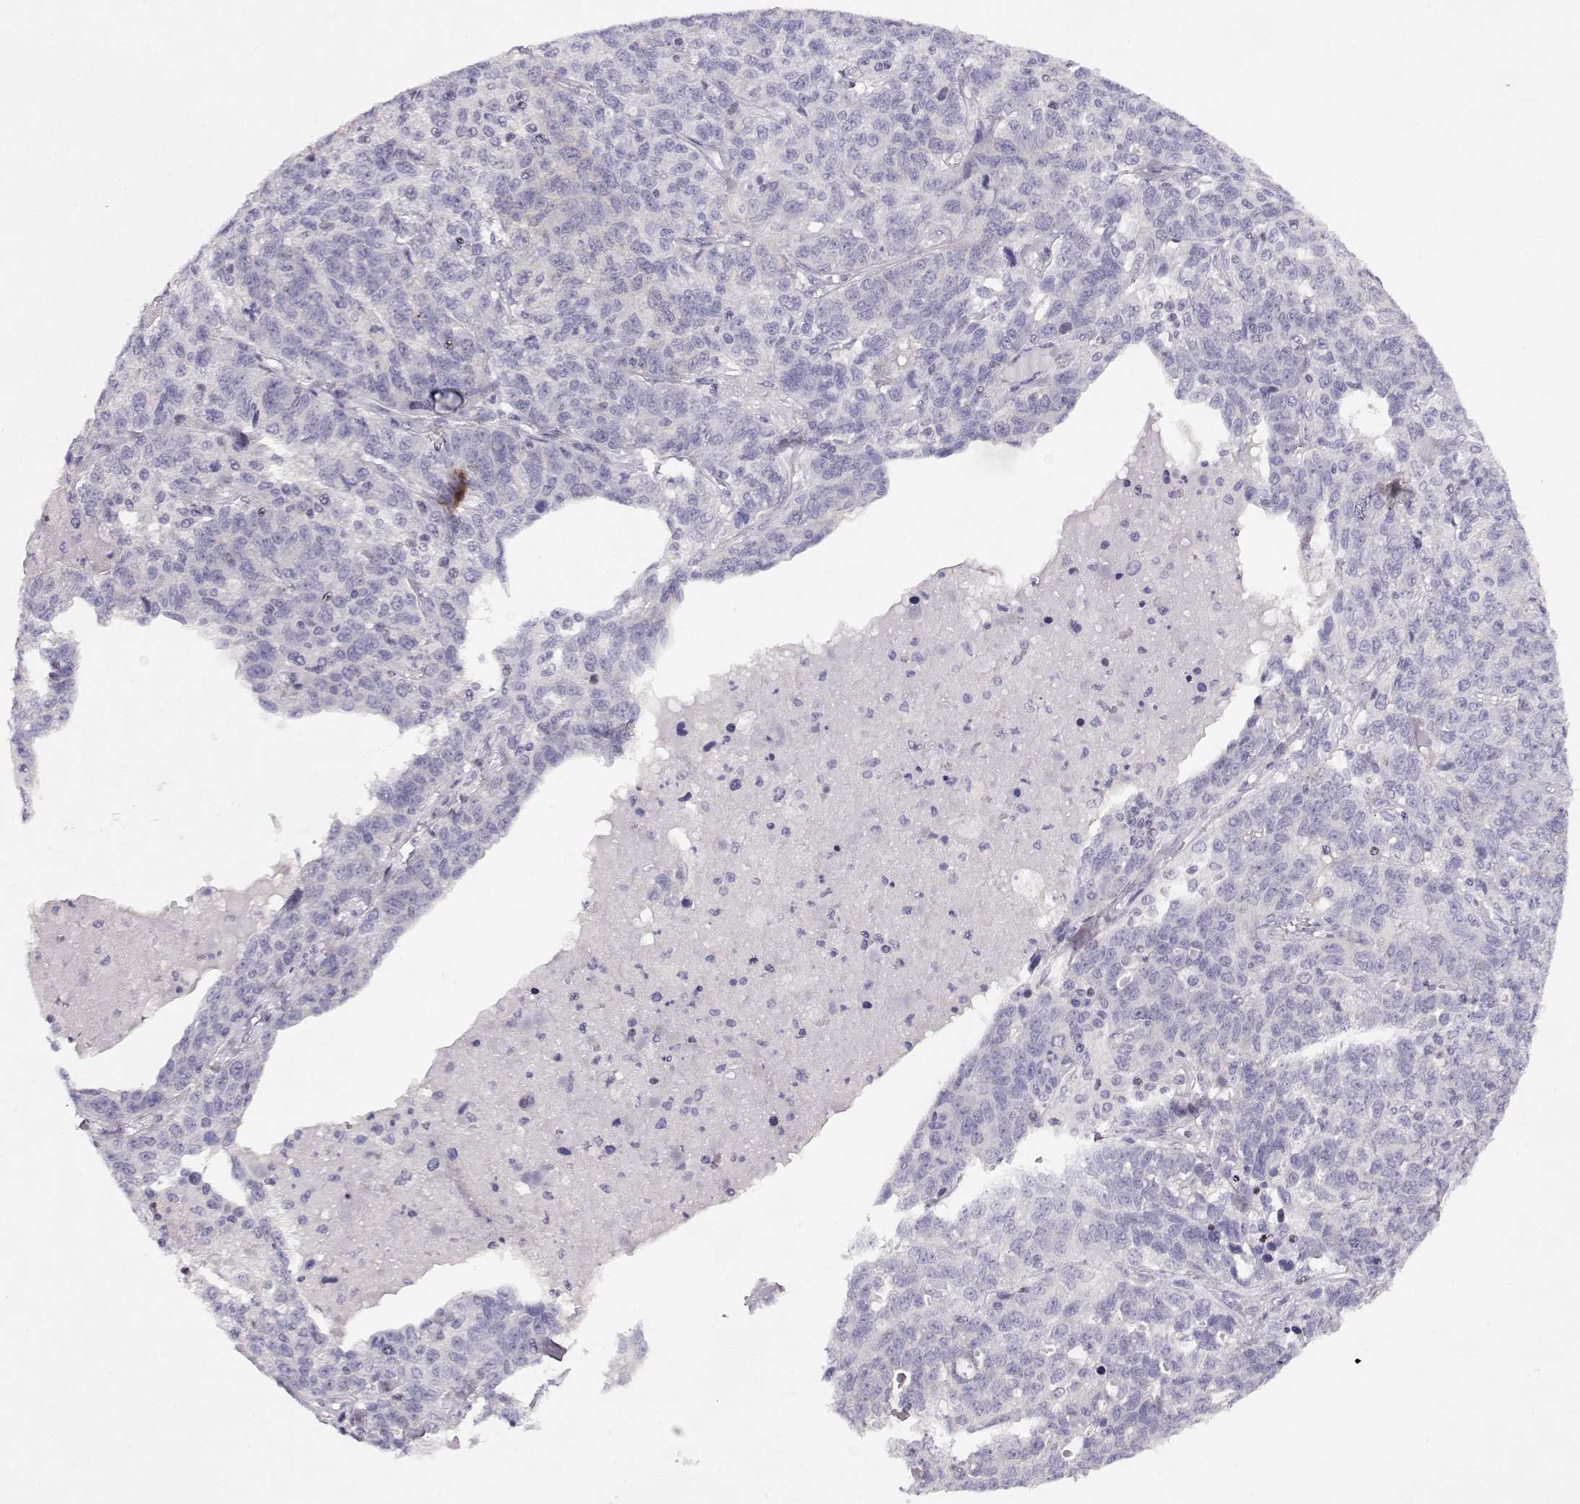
{"staining": {"intensity": "negative", "quantity": "none", "location": "none"}, "tissue": "ovarian cancer", "cell_type": "Tumor cells", "image_type": "cancer", "snomed": [{"axis": "morphology", "description": "Cystadenocarcinoma, serous, NOS"}, {"axis": "topography", "description": "Ovary"}], "caption": "Image shows no significant protein staining in tumor cells of serous cystadenocarcinoma (ovarian).", "gene": "CRX", "patient": {"sex": "female", "age": 71}}